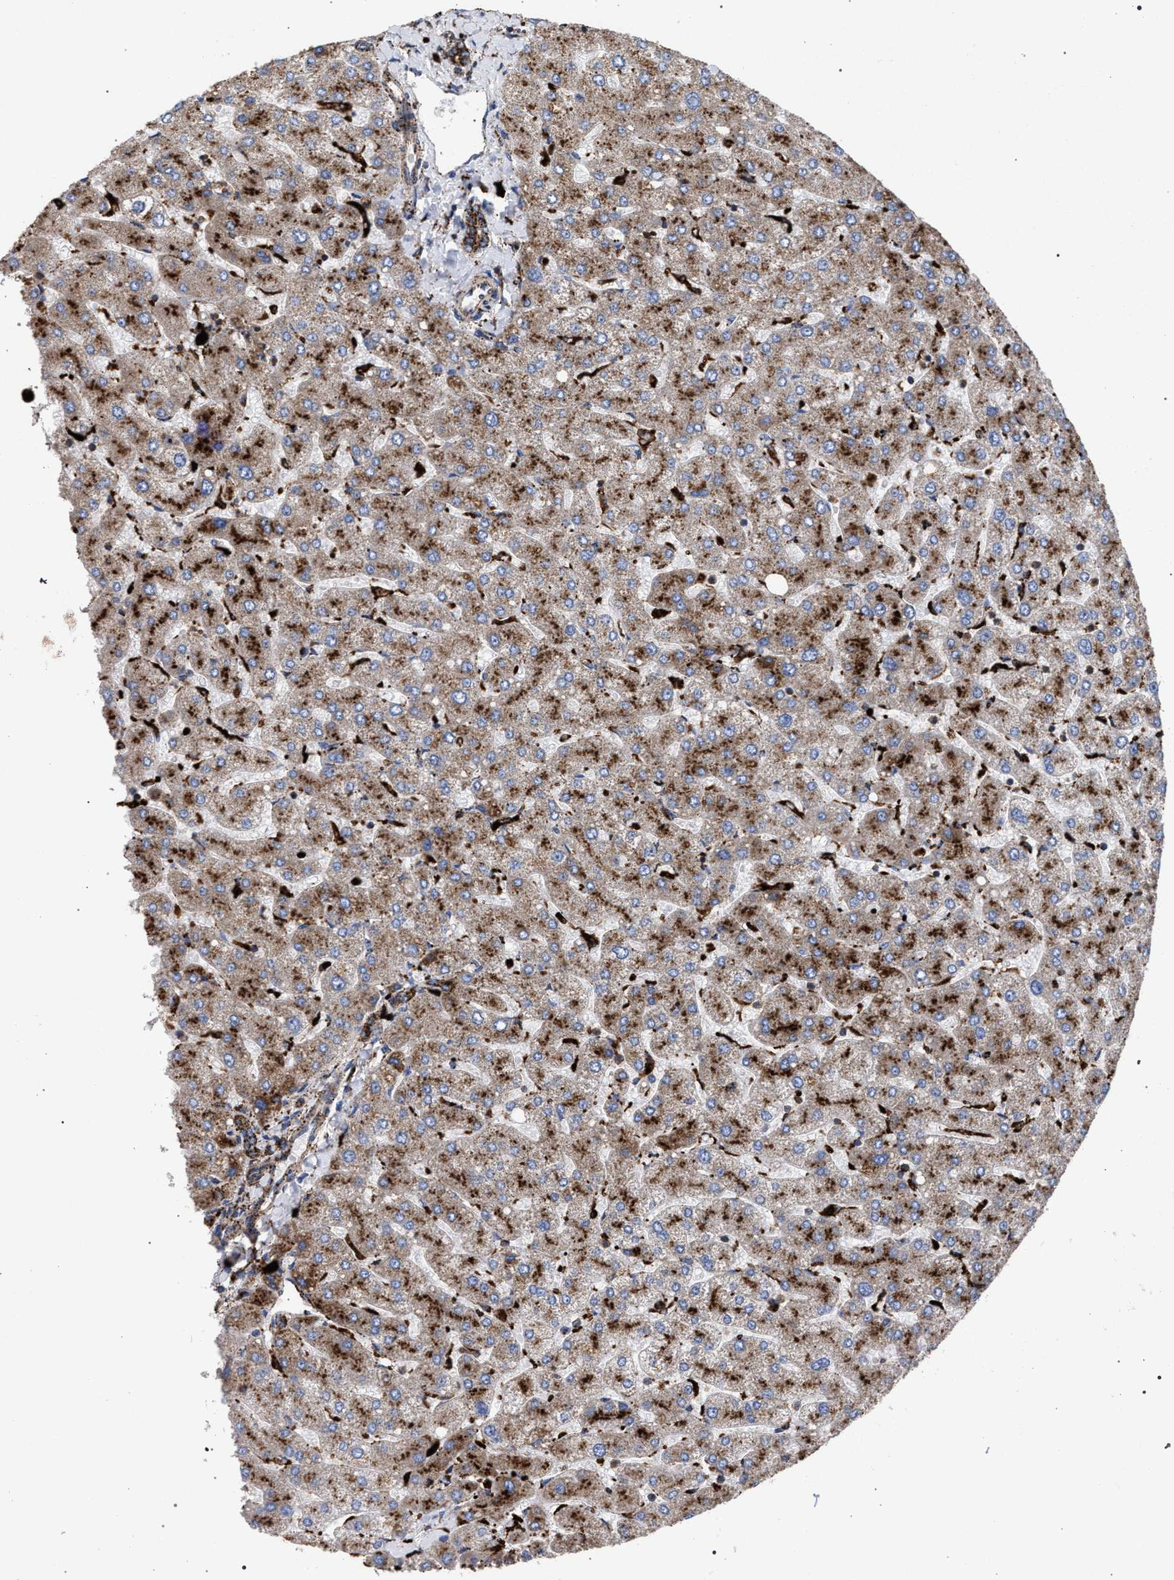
{"staining": {"intensity": "strong", "quantity": ">75%", "location": "cytoplasmic/membranous"}, "tissue": "liver", "cell_type": "Cholangiocytes", "image_type": "normal", "snomed": [{"axis": "morphology", "description": "Normal tissue, NOS"}, {"axis": "topography", "description": "Liver"}], "caption": "Immunohistochemistry image of unremarkable liver: liver stained using IHC reveals high levels of strong protein expression localized specifically in the cytoplasmic/membranous of cholangiocytes, appearing as a cytoplasmic/membranous brown color.", "gene": "PPT1", "patient": {"sex": "male", "age": 55}}